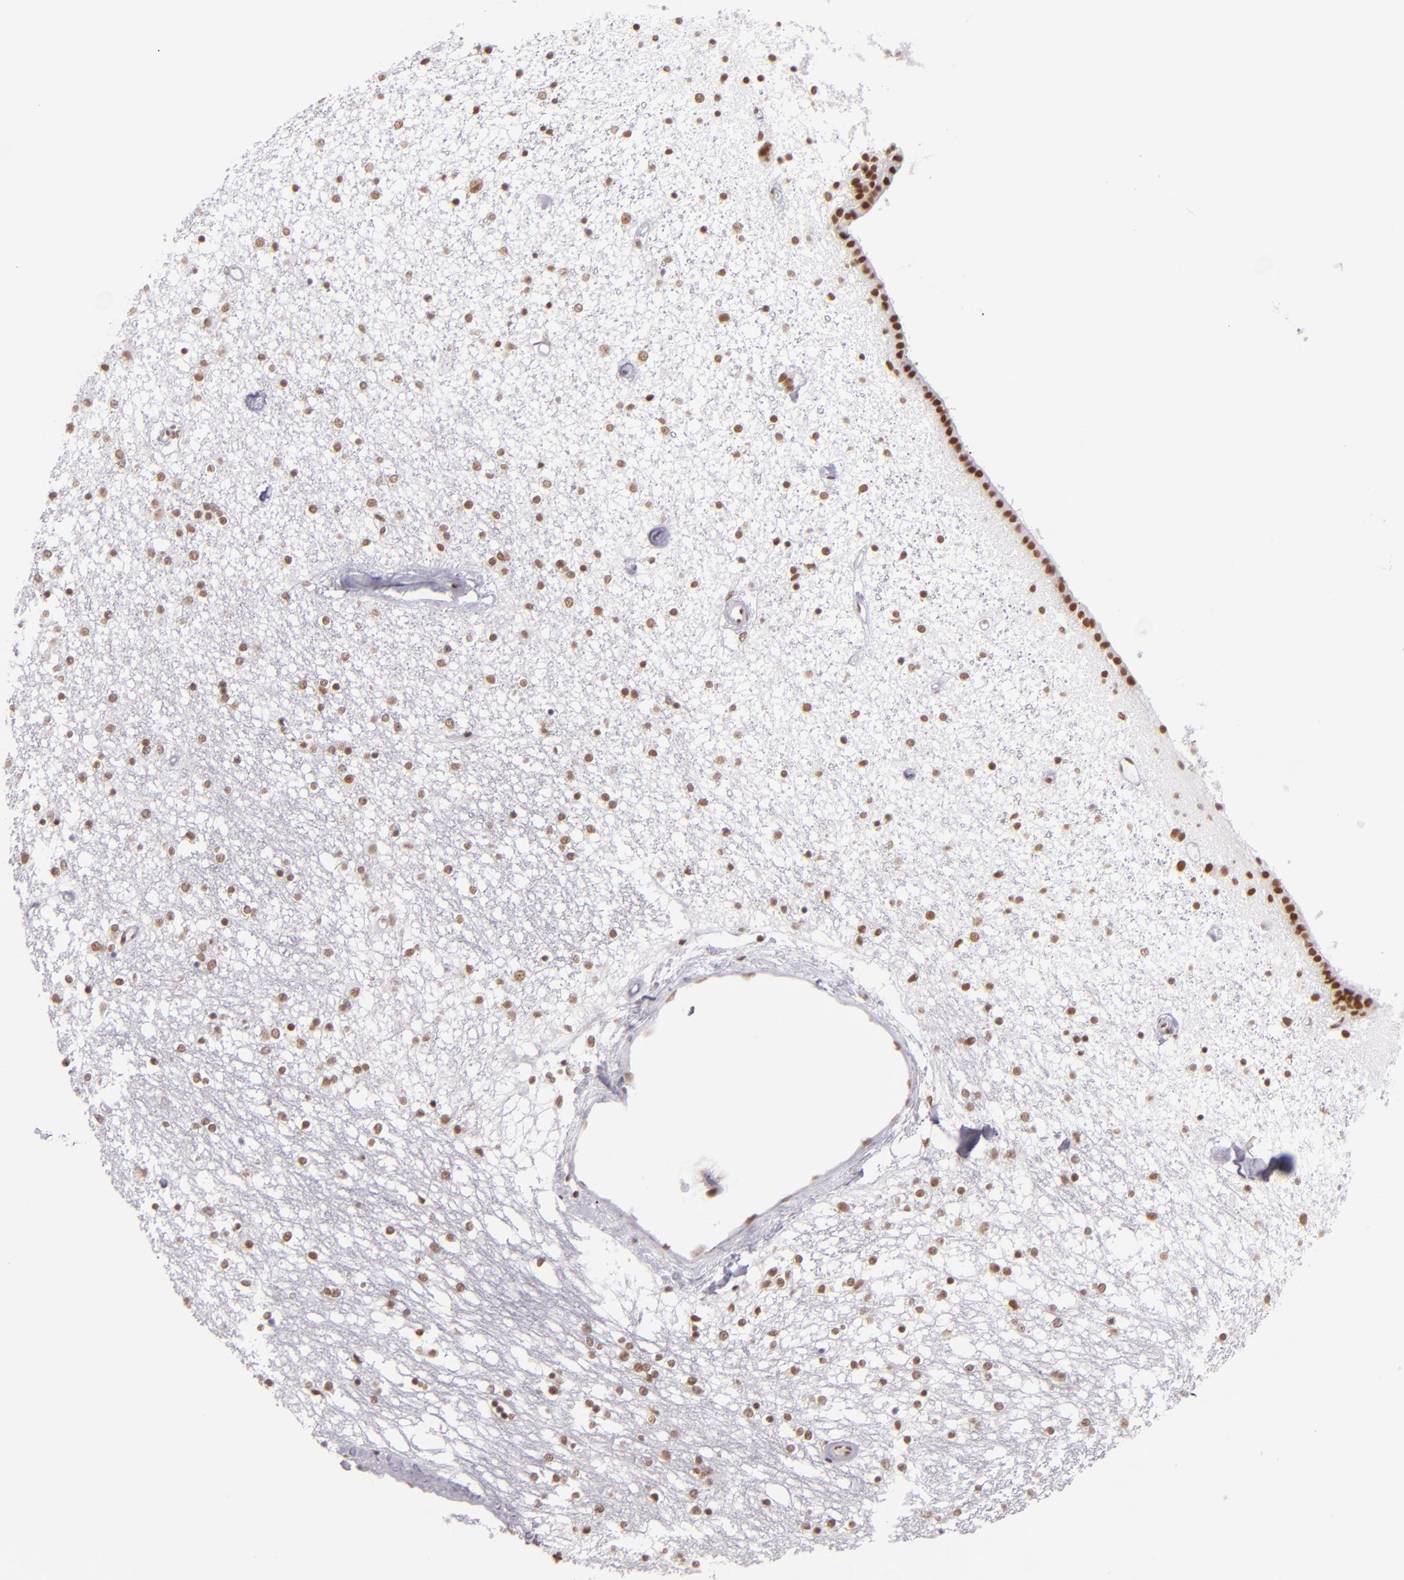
{"staining": {"intensity": "weak", "quantity": ">75%", "location": "nuclear"}, "tissue": "caudate", "cell_type": "Glial cells", "image_type": "normal", "snomed": [{"axis": "morphology", "description": "Normal tissue, NOS"}, {"axis": "topography", "description": "Lateral ventricle wall"}], "caption": "Protein expression analysis of normal caudate shows weak nuclear positivity in about >75% of glial cells. The protein of interest is stained brown, and the nuclei are stained in blue (DAB IHC with brightfield microscopy, high magnification).", "gene": "BRD8", "patient": {"sex": "female", "age": 54}}